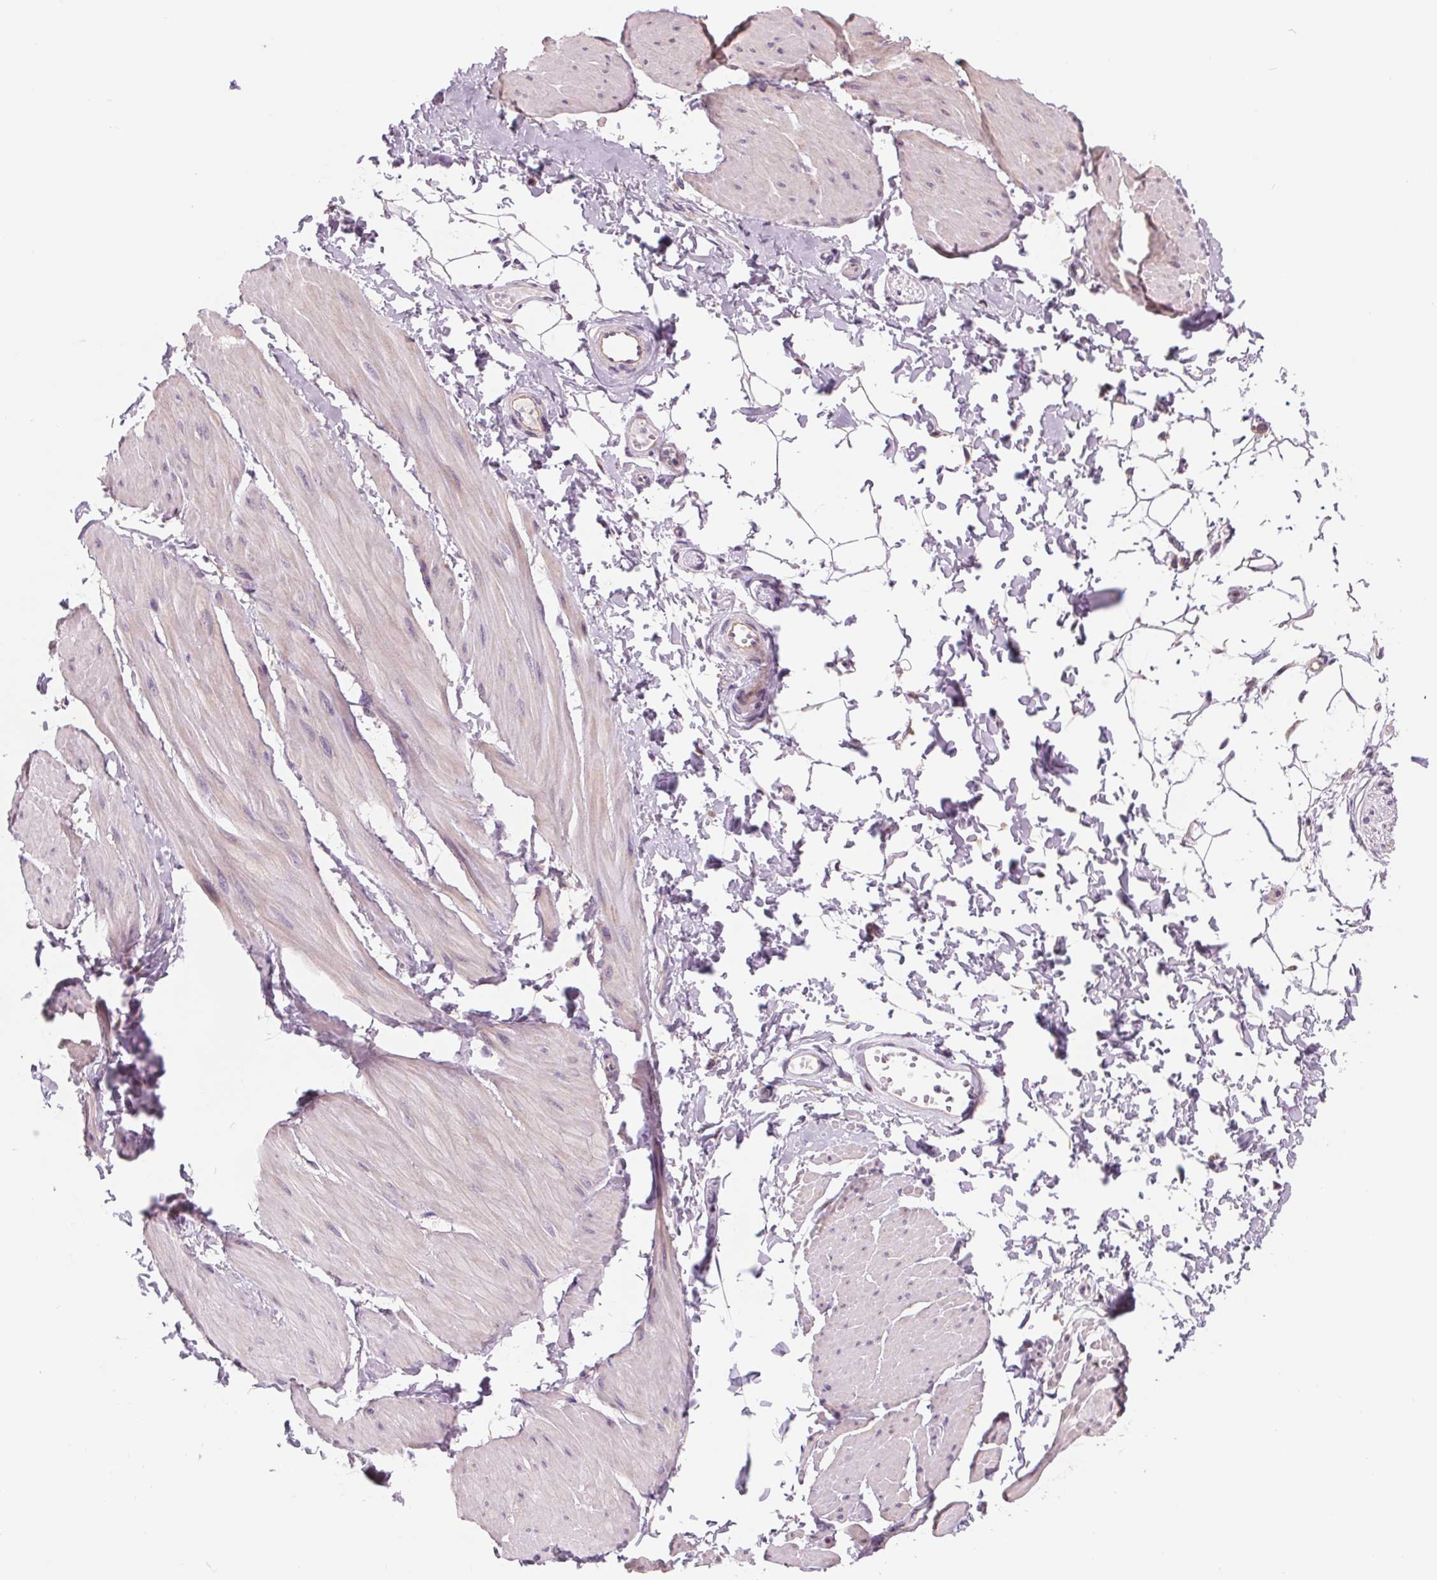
{"staining": {"intensity": "weak", "quantity": "<25%", "location": "cytoplasmic/membranous"}, "tissue": "adipose tissue", "cell_type": "Adipocytes", "image_type": "normal", "snomed": [{"axis": "morphology", "description": "Normal tissue, NOS"}, {"axis": "topography", "description": "Smooth muscle"}, {"axis": "topography", "description": "Peripheral nerve tissue"}], "caption": "DAB (3,3'-diaminobenzidine) immunohistochemical staining of normal human adipose tissue reveals no significant positivity in adipocytes.", "gene": "SAMD5", "patient": {"sex": "male", "age": 58}}